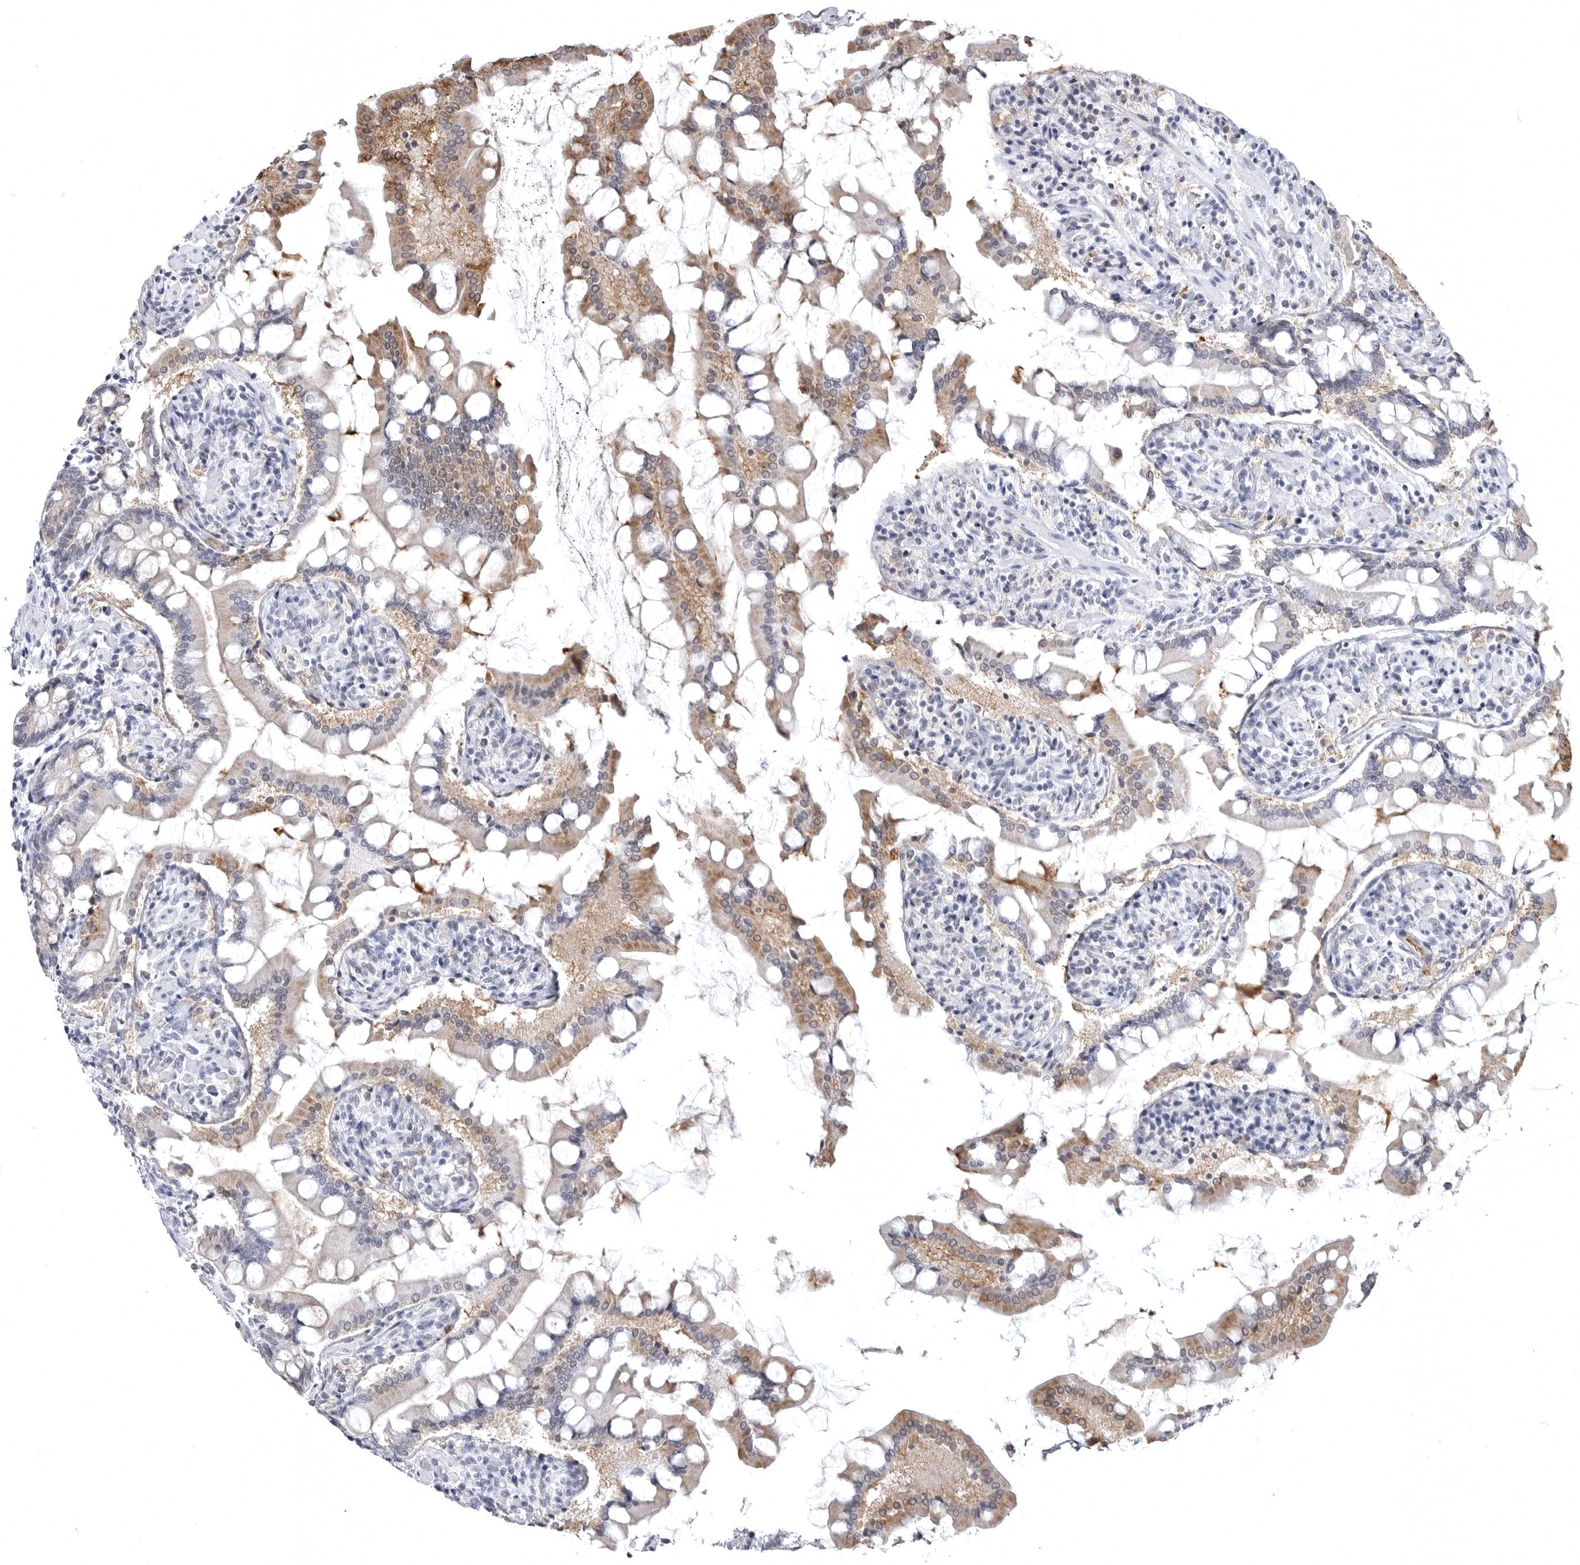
{"staining": {"intensity": "moderate", "quantity": "<25%", "location": "cytoplasmic/membranous"}, "tissue": "small intestine", "cell_type": "Glandular cells", "image_type": "normal", "snomed": [{"axis": "morphology", "description": "Normal tissue, NOS"}, {"axis": "topography", "description": "Small intestine"}], "caption": "An immunohistochemistry histopathology image of benign tissue is shown. Protein staining in brown highlights moderate cytoplasmic/membranous positivity in small intestine within glandular cells. The staining is performed using DAB brown chromogen to label protein expression. The nuclei are counter-stained blue using hematoxylin.", "gene": "STAP2", "patient": {"sex": "male", "age": 41}}